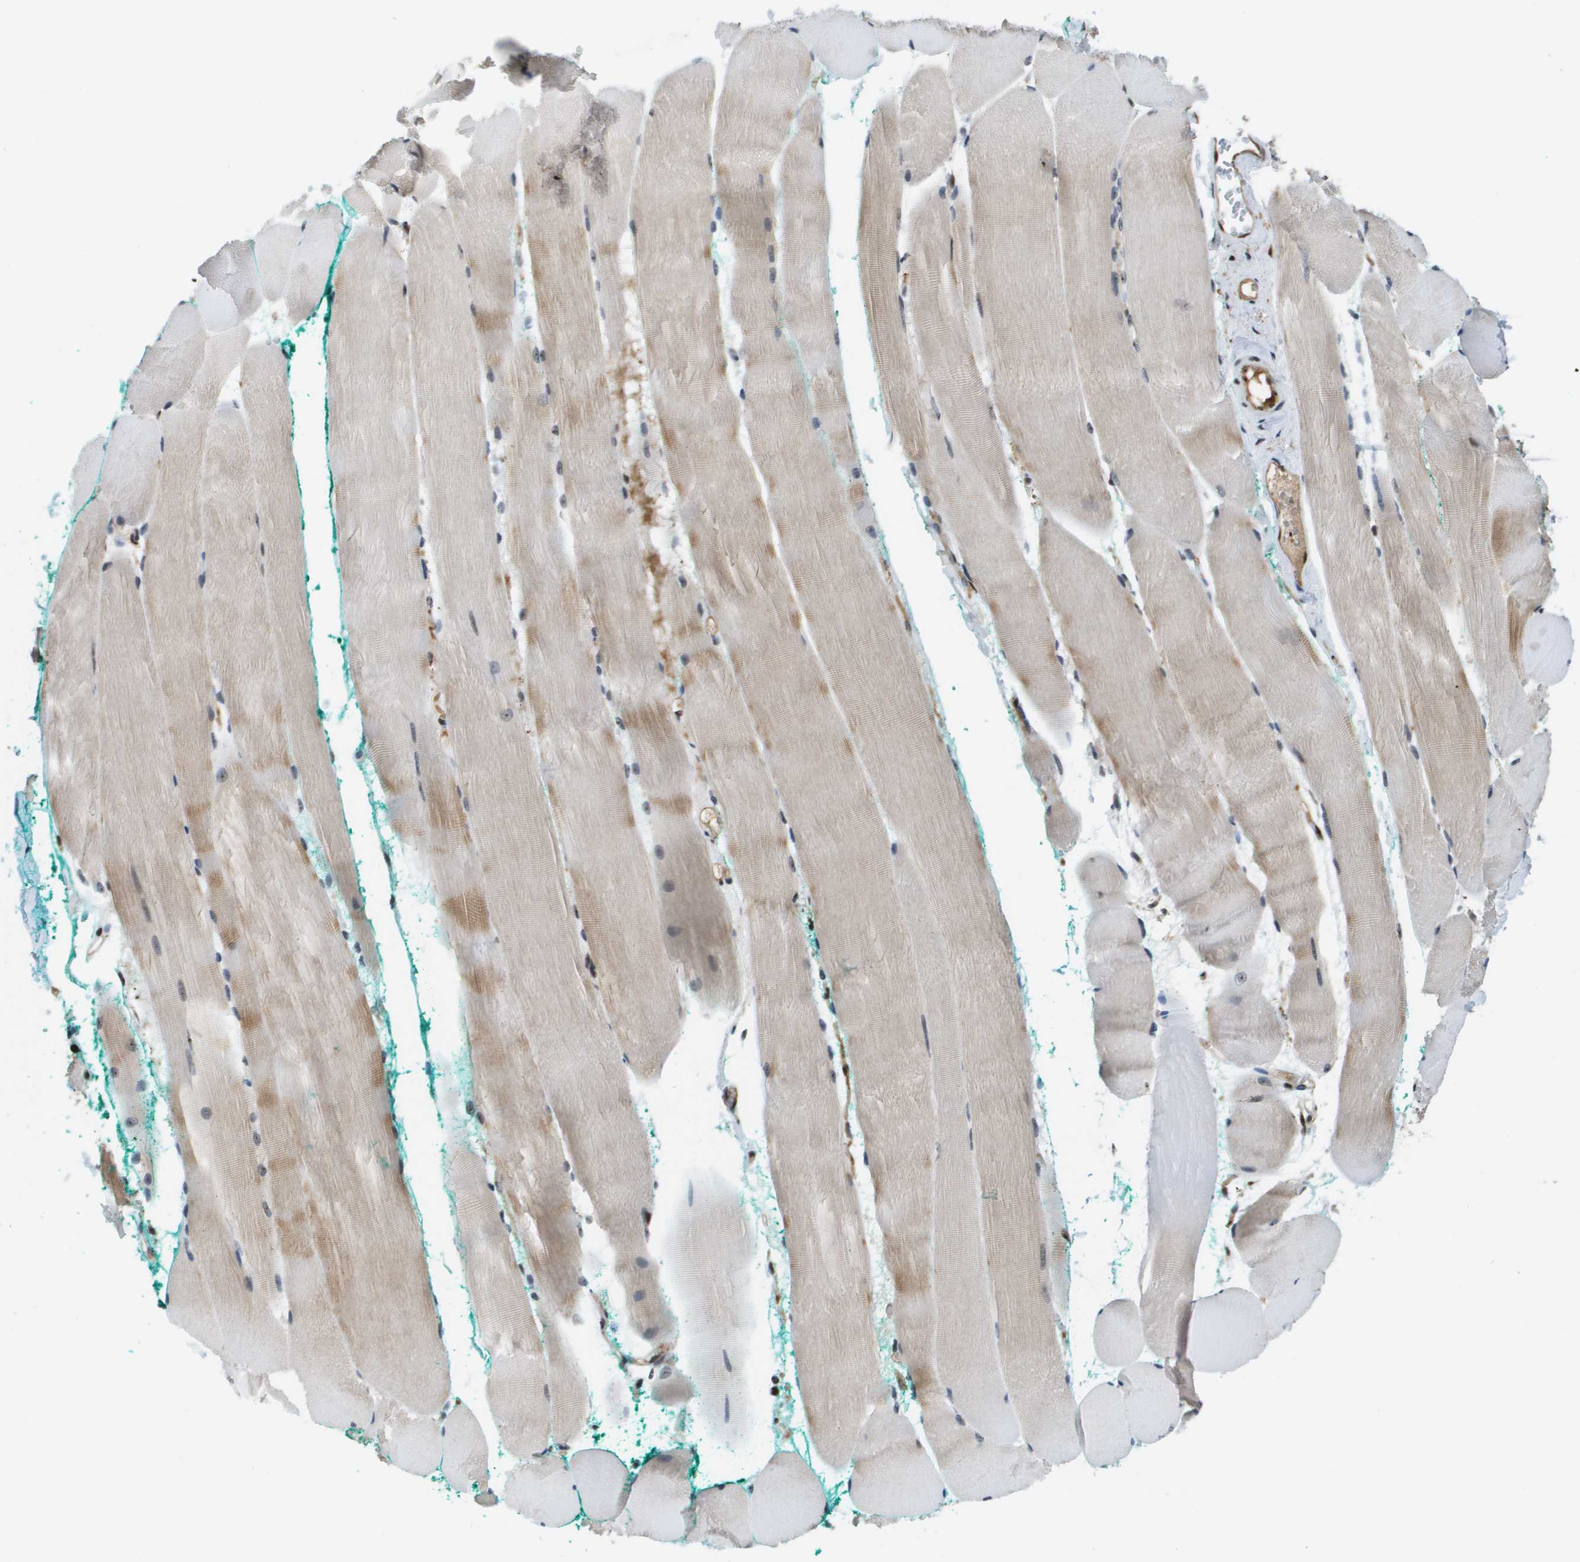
{"staining": {"intensity": "moderate", "quantity": "<25%", "location": "cytoplasmic/membranous"}, "tissue": "skeletal muscle", "cell_type": "Myocytes", "image_type": "normal", "snomed": [{"axis": "morphology", "description": "Normal tissue, NOS"}, {"axis": "morphology", "description": "Squamous cell carcinoma, NOS"}, {"axis": "topography", "description": "Skeletal muscle"}], "caption": "DAB immunohistochemical staining of normal skeletal muscle exhibits moderate cytoplasmic/membranous protein positivity in about <25% of myocytes. (DAB (3,3'-diaminobenzidine) = brown stain, brightfield microscopy at high magnification).", "gene": "EP400", "patient": {"sex": "male", "age": 51}}